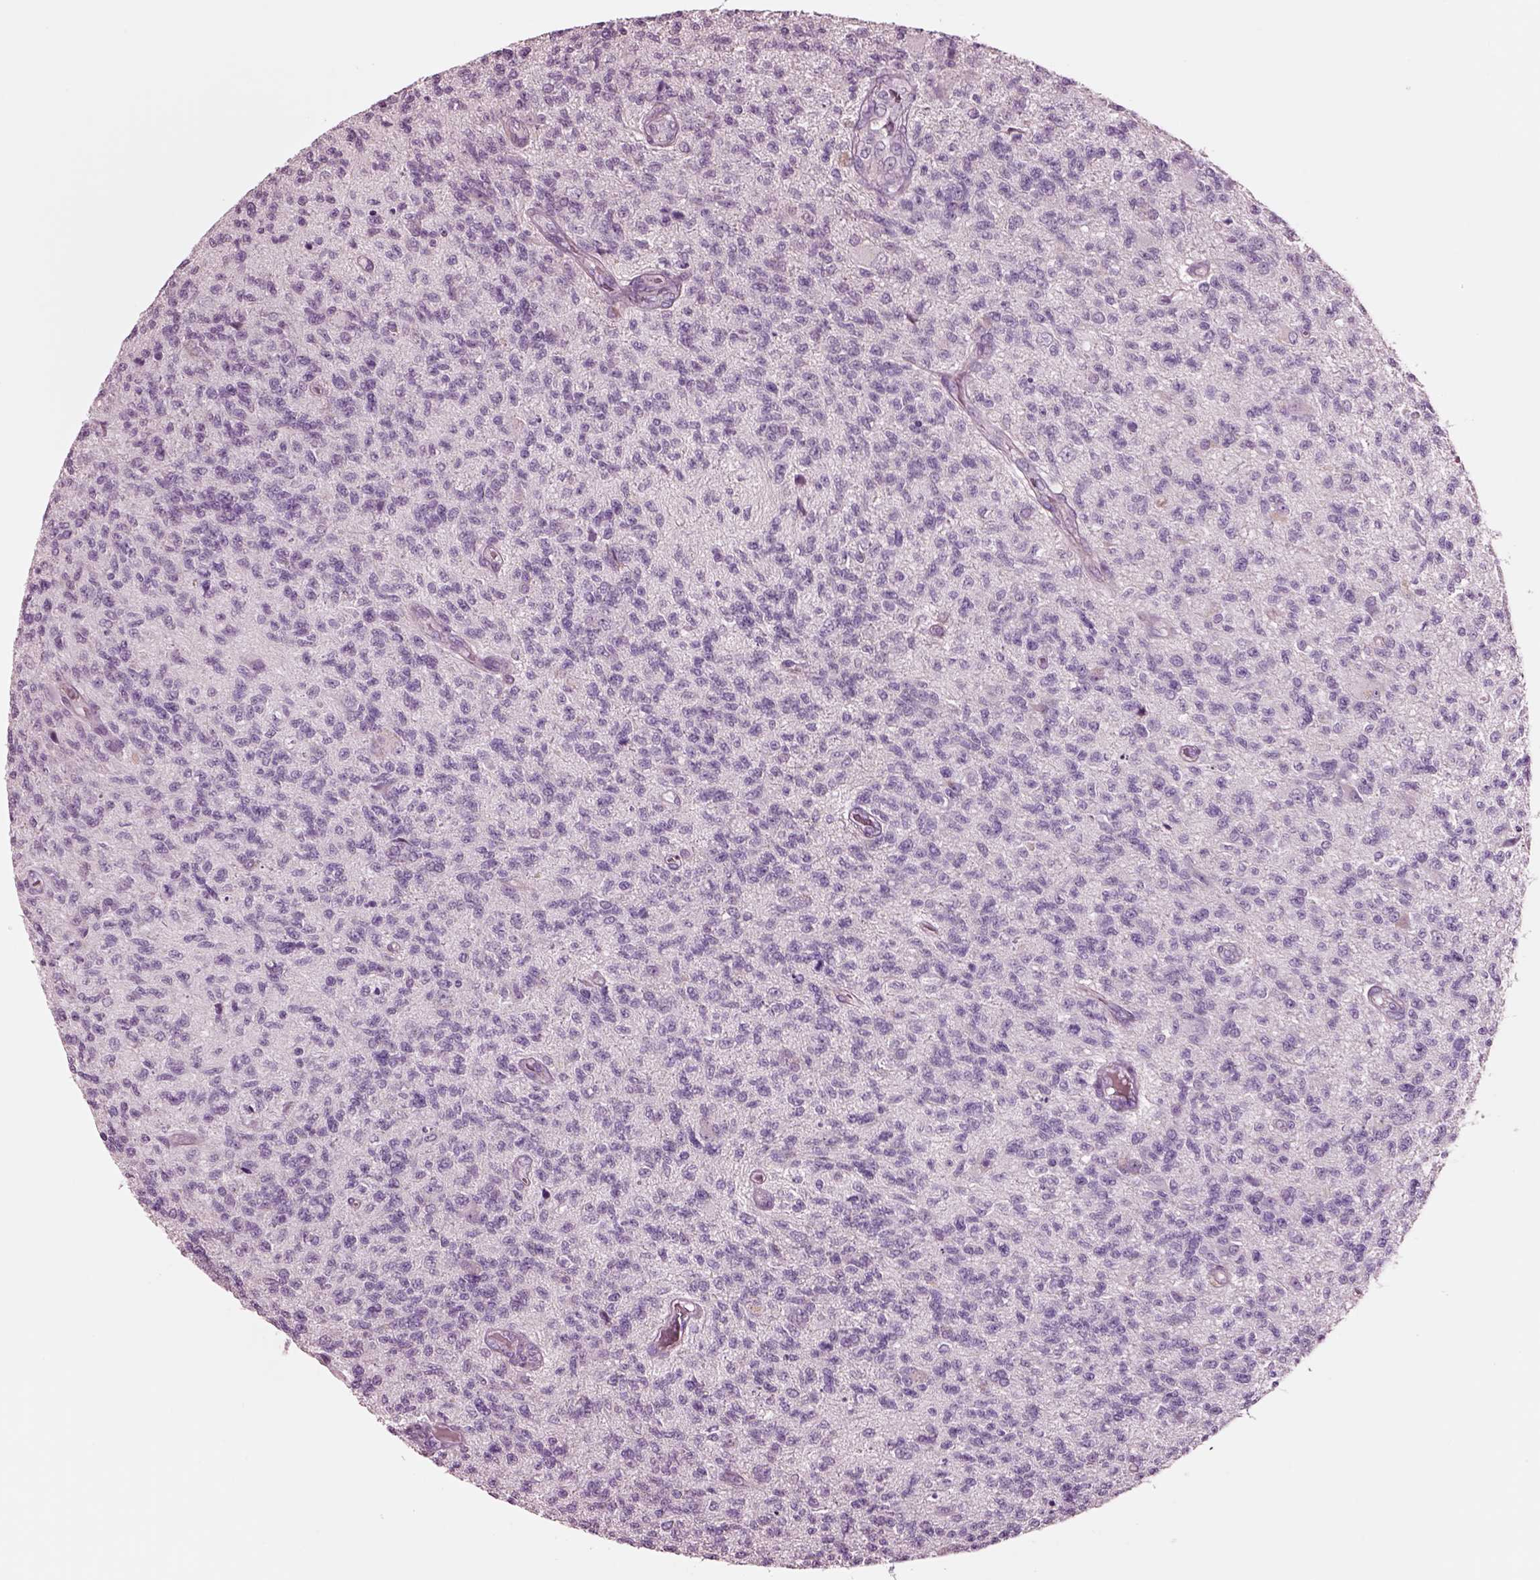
{"staining": {"intensity": "negative", "quantity": "none", "location": "none"}, "tissue": "glioma", "cell_type": "Tumor cells", "image_type": "cancer", "snomed": [{"axis": "morphology", "description": "Glioma, malignant, High grade"}, {"axis": "topography", "description": "Brain"}], "caption": "Immunohistochemistry photomicrograph of neoplastic tissue: glioma stained with DAB shows no significant protein expression in tumor cells. (DAB immunohistochemistry visualized using brightfield microscopy, high magnification).", "gene": "NMRK2", "patient": {"sex": "male", "age": 56}}